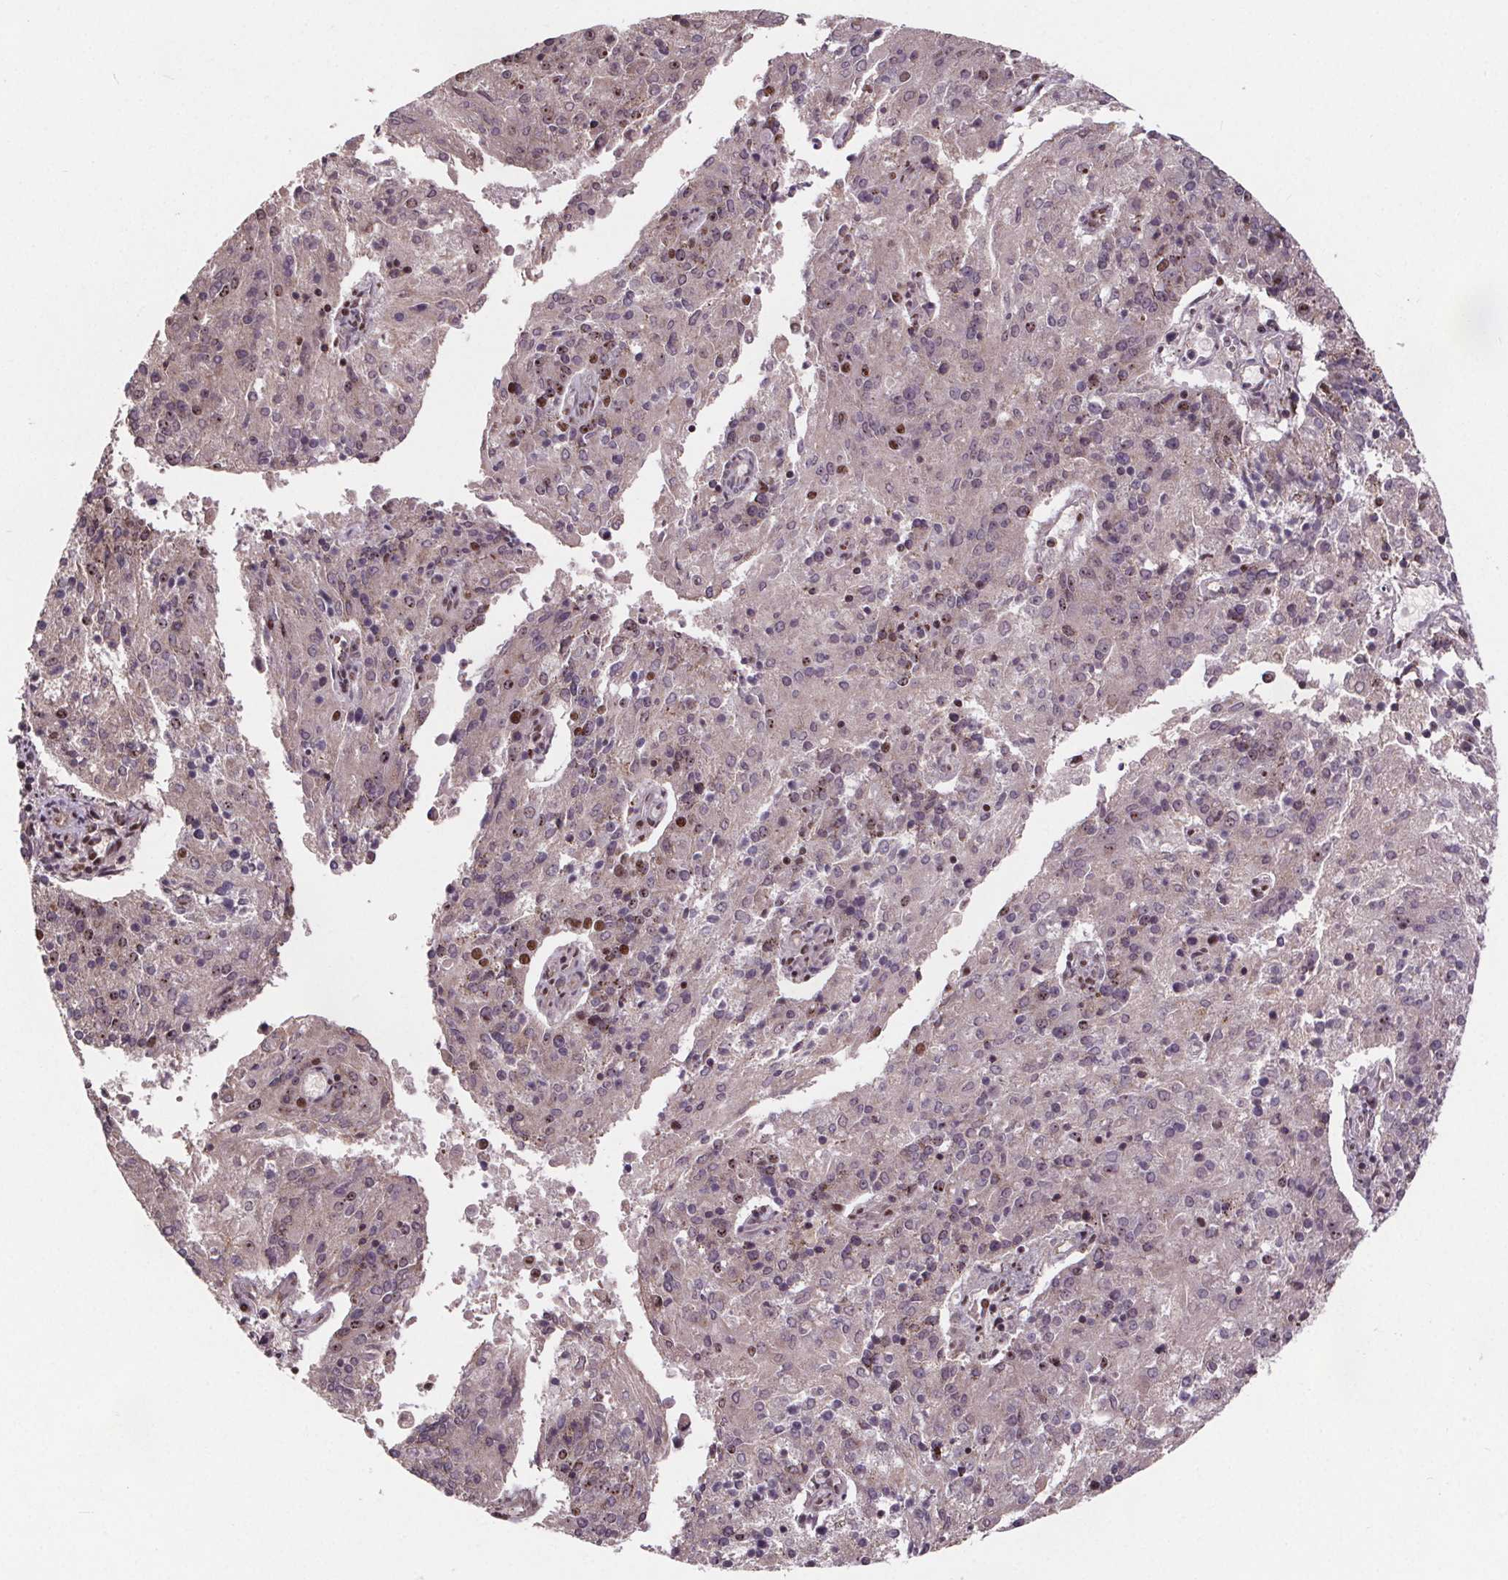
{"staining": {"intensity": "negative", "quantity": "none", "location": "none"}, "tissue": "endometrial cancer", "cell_type": "Tumor cells", "image_type": "cancer", "snomed": [{"axis": "morphology", "description": "Adenocarcinoma, NOS"}, {"axis": "topography", "description": "Endometrium"}], "caption": "High power microscopy histopathology image of an IHC image of endometrial cancer, revealing no significant staining in tumor cells. (Brightfield microscopy of DAB (3,3'-diaminobenzidine) immunohistochemistry at high magnification).", "gene": "JARID2", "patient": {"sex": "female", "age": 82}}